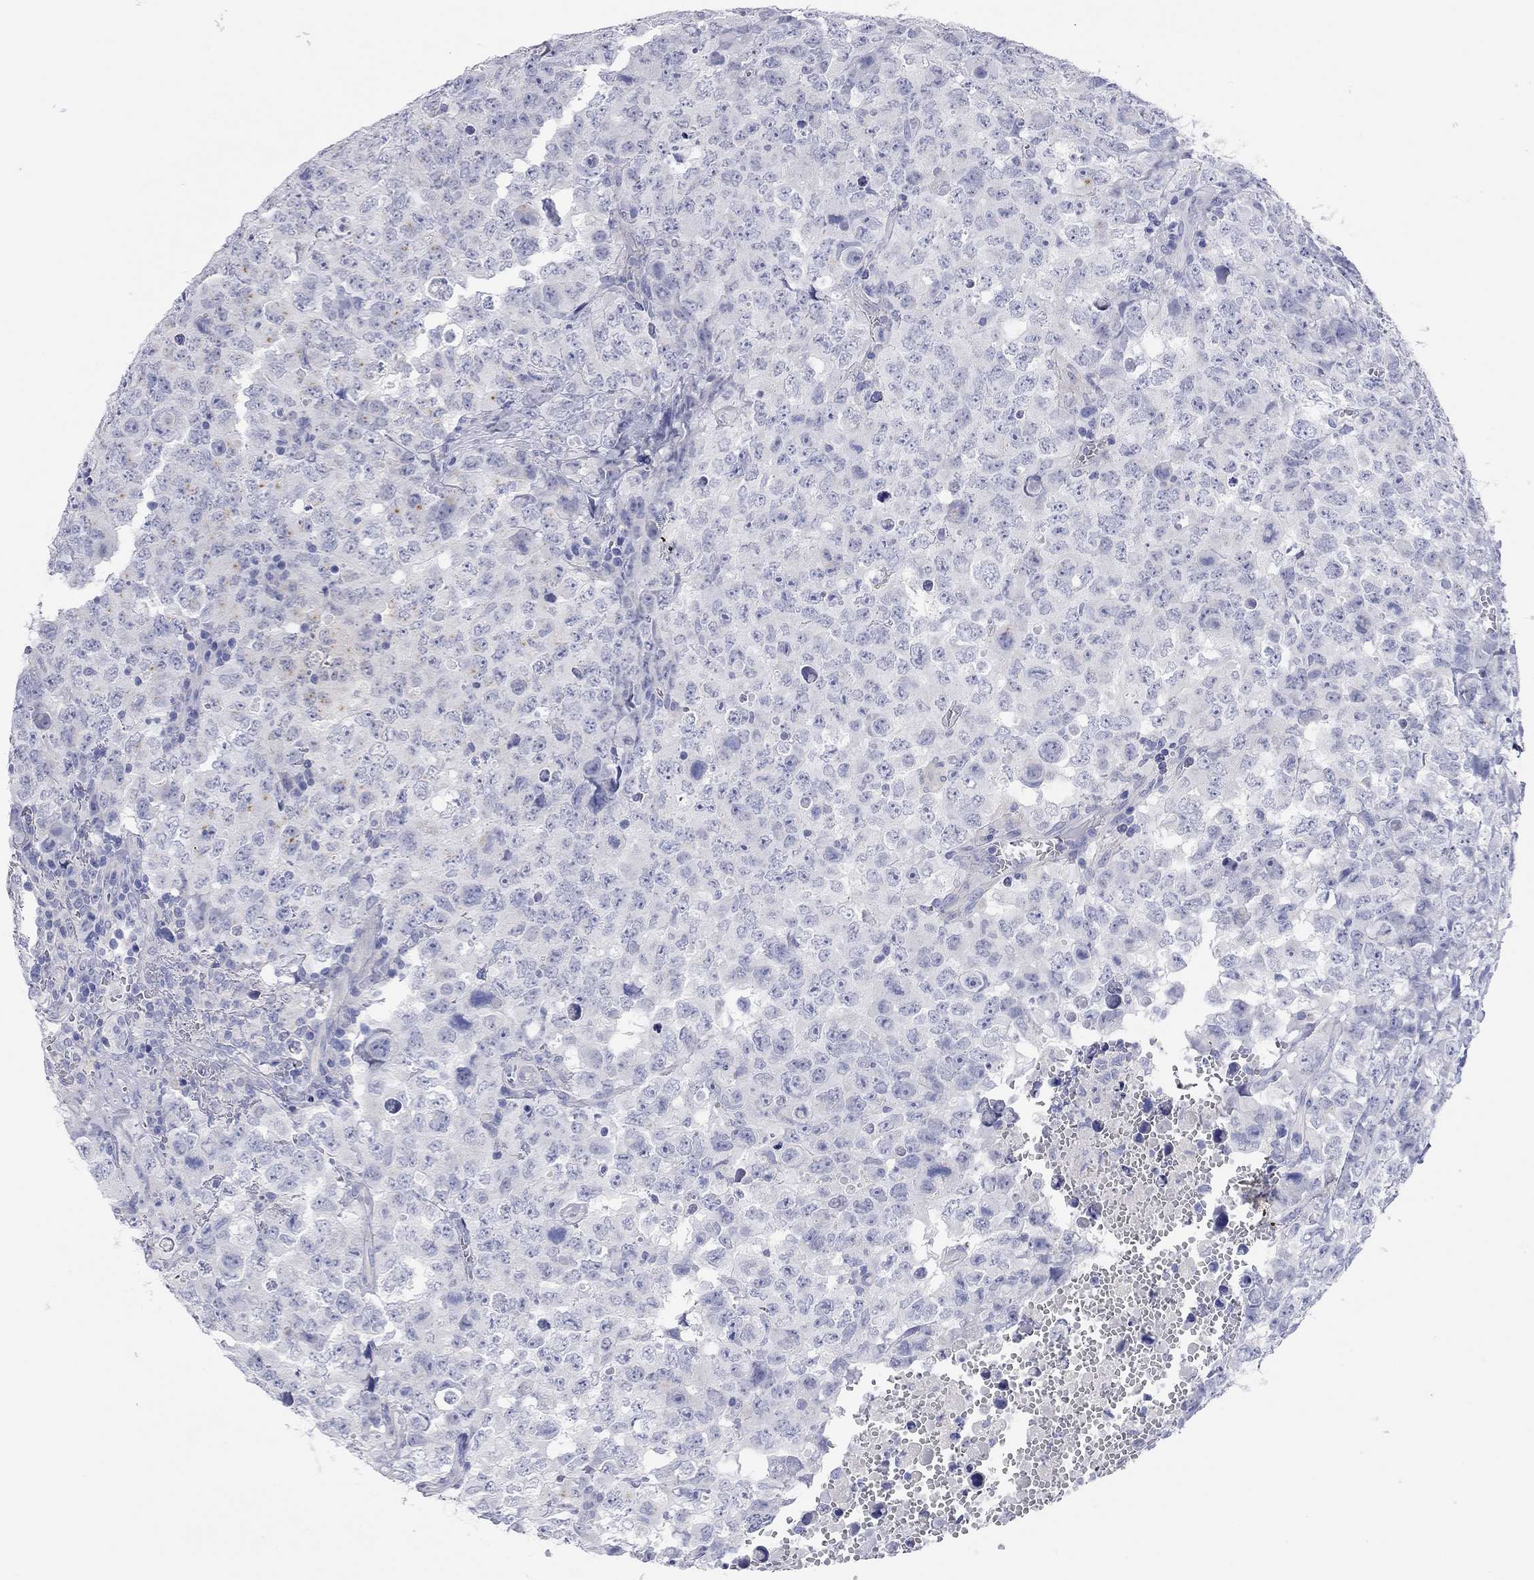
{"staining": {"intensity": "negative", "quantity": "none", "location": "none"}, "tissue": "testis cancer", "cell_type": "Tumor cells", "image_type": "cancer", "snomed": [{"axis": "morphology", "description": "Carcinoma, Embryonal, NOS"}, {"axis": "topography", "description": "Testis"}], "caption": "There is no significant expression in tumor cells of testis cancer (embryonal carcinoma).", "gene": "TMEM221", "patient": {"sex": "male", "age": 23}}